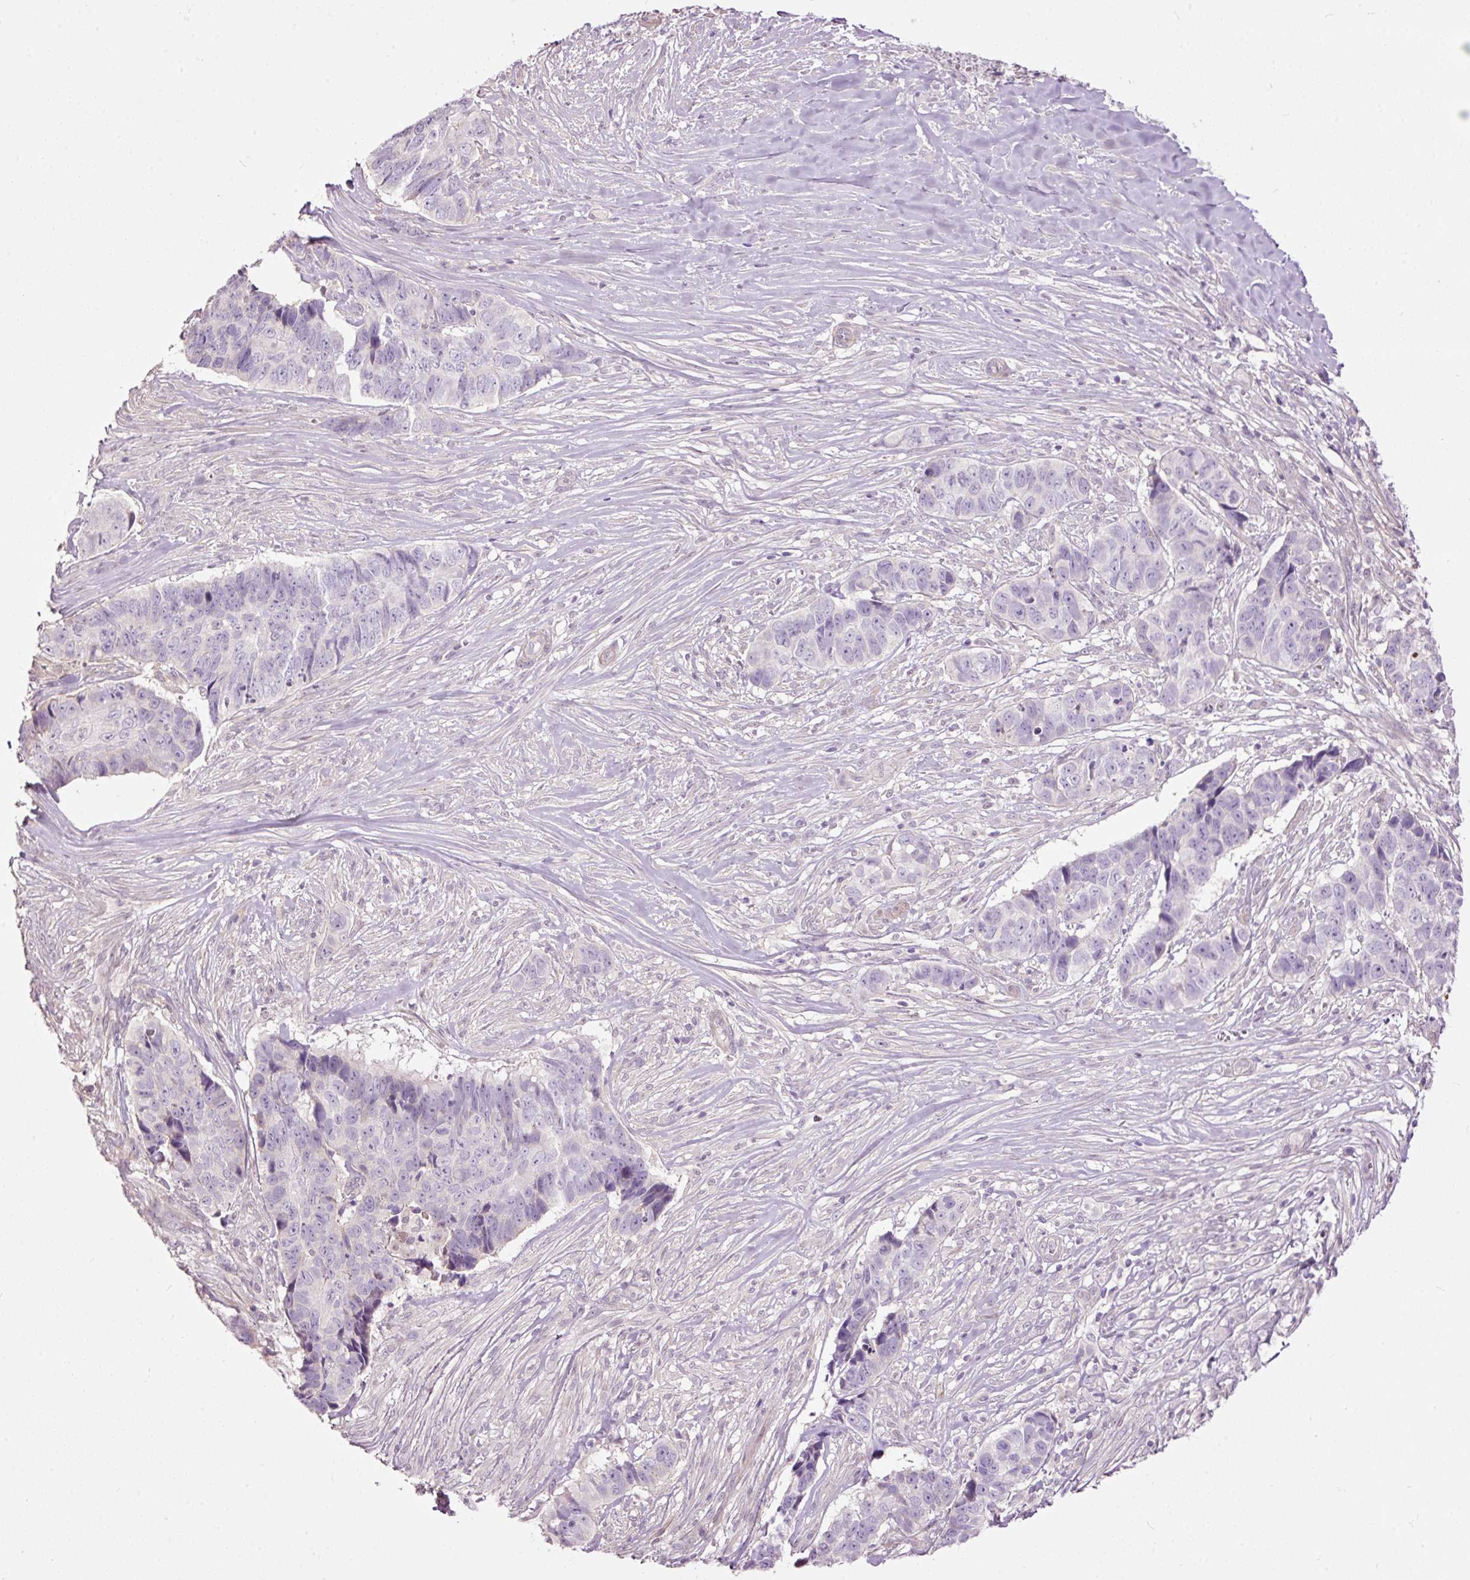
{"staining": {"intensity": "negative", "quantity": "none", "location": "none"}, "tissue": "skin cancer", "cell_type": "Tumor cells", "image_type": "cancer", "snomed": [{"axis": "morphology", "description": "Basal cell carcinoma"}, {"axis": "topography", "description": "Skin"}], "caption": "Immunohistochemistry of human skin cancer reveals no staining in tumor cells.", "gene": "FCRL4", "patient": {"sex": "female", "age": 82}}